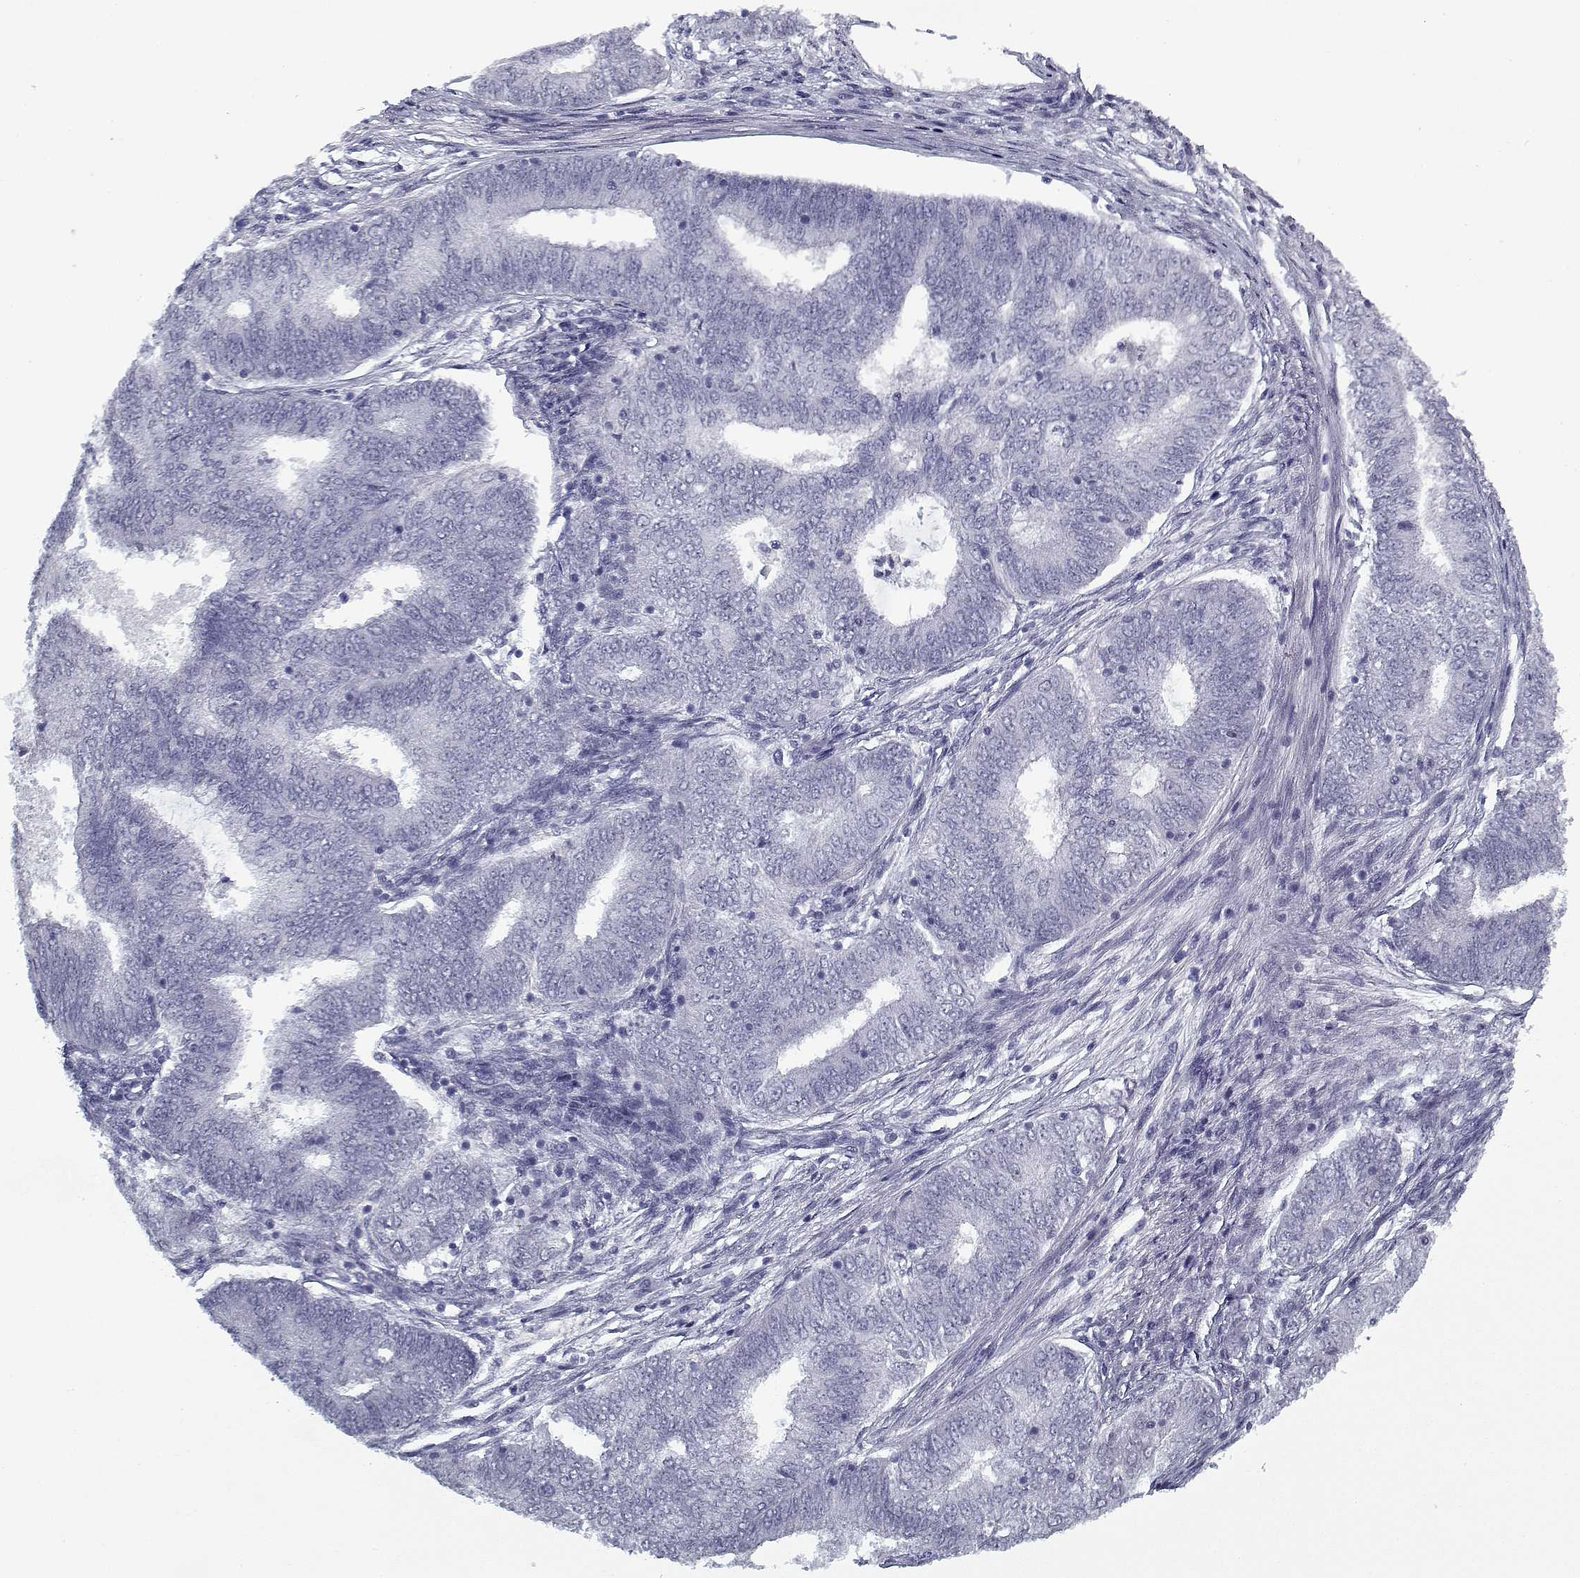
{"staining": {"intensity": "negative", "quantity": "none", "location": "none"}, "tissue": "endometrial cancer", "cell_type": "Tumor cells", "image_type": "cancer", "snomed": [{"axis": "morphology", "description": "Adenocarcinoma, NOS"}, {"axis": "topography", "description": "Endometrium"}], "caption": "Micrograph shows no protein staining in tumor cells of endometrial adenocarcinoma tissue. (DAB immunohistochemistry (IHC) with hematoxylin counter stain).", "gene": "RNF32", "patient": {"sex": "female", "age": 62}}